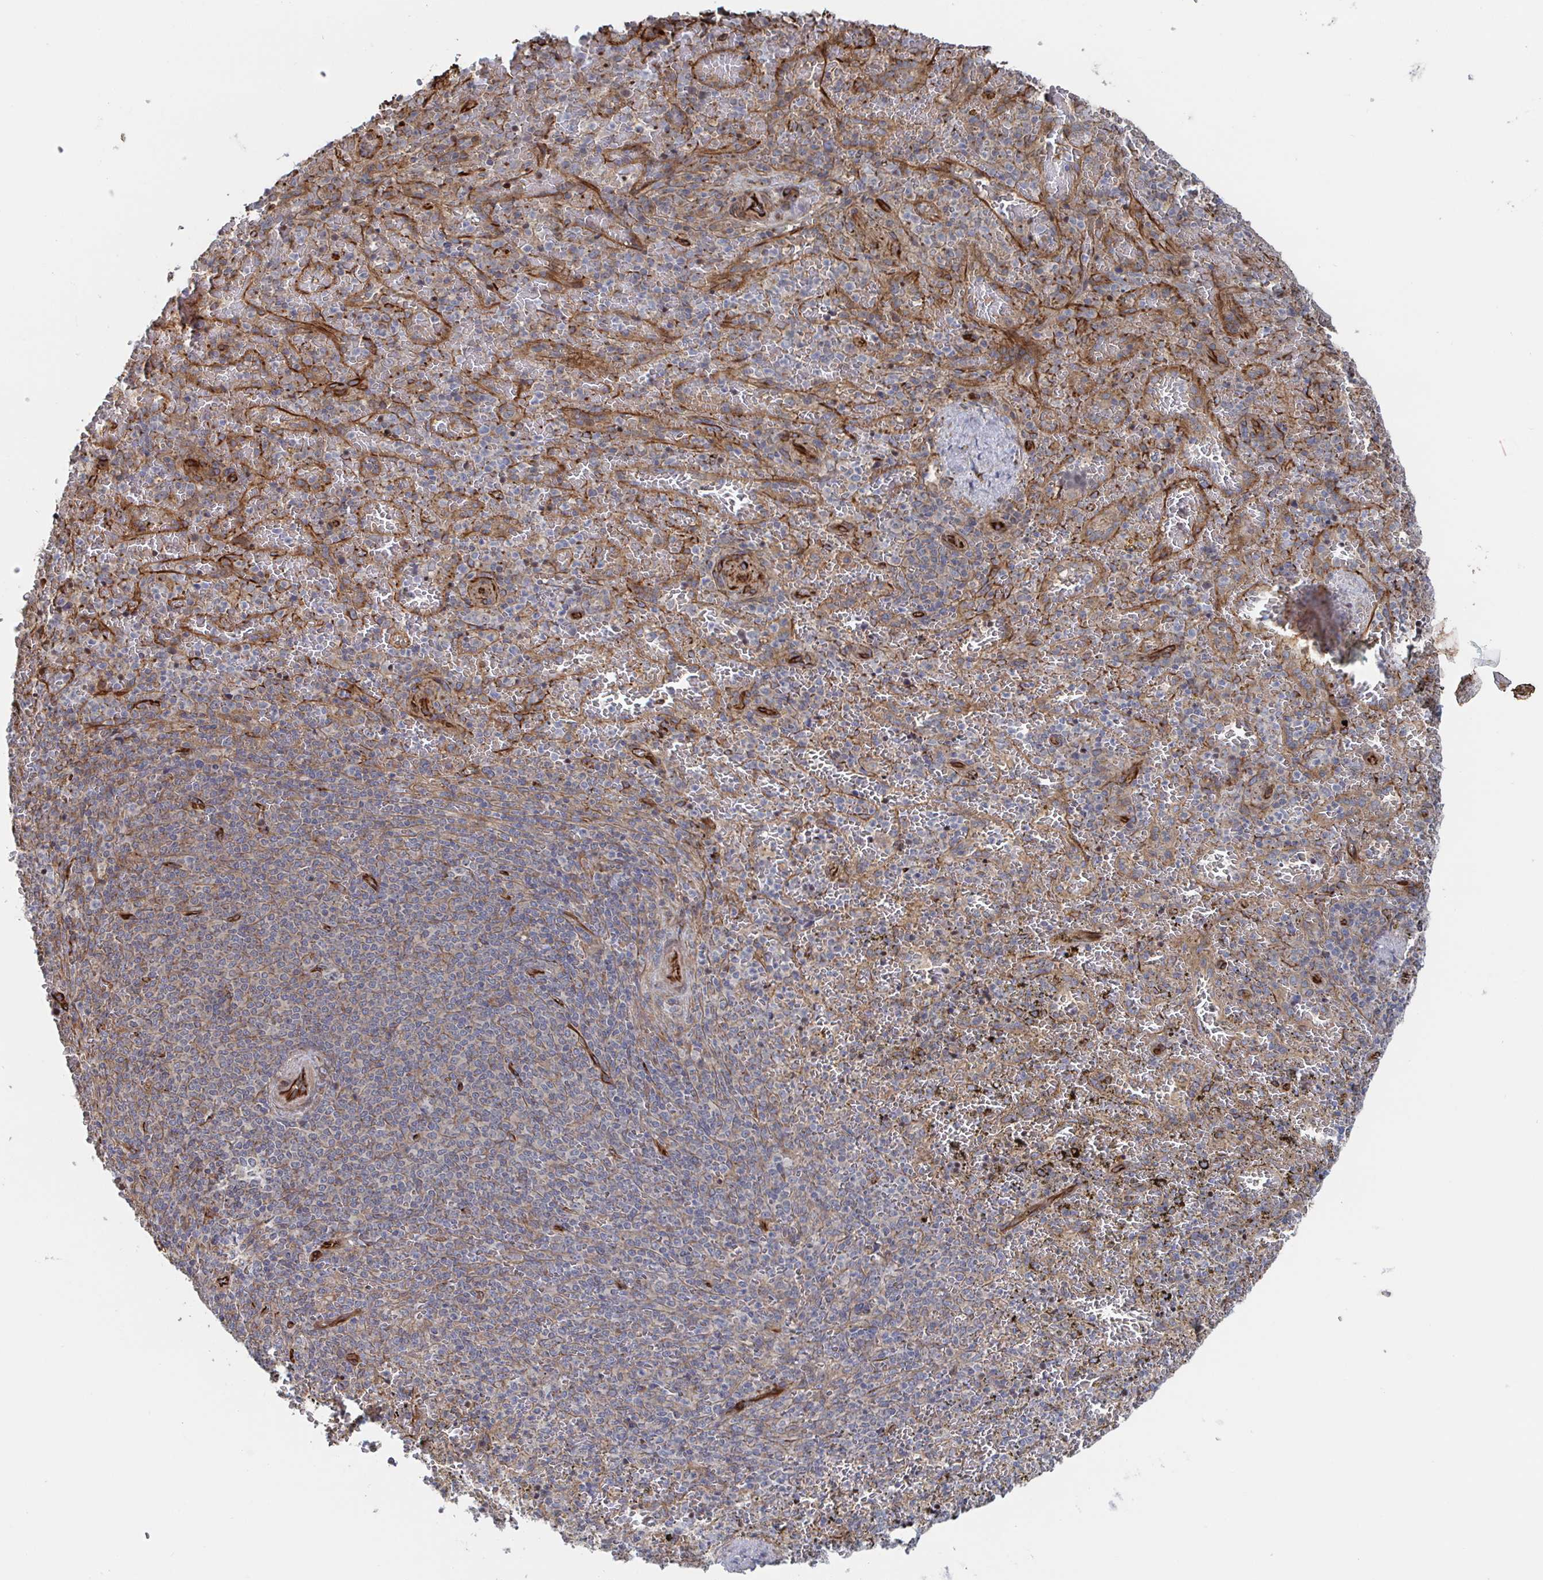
{"staining": {"intensity": "negative", "quantity": "none", "location": "none"}, "tissue": "spleen", "cell_type": "Cells in red pulp", "image_type": "normal", "snomed": [{"axis": "morphology", "description": "Normal tissue, NOS"}, {"axis": "topography", "description": "Spleen"}], "caption": "Image shows no protein positivity in cells in red pulp of normal spleen.", "gene": "DVL3", "patient": {"sex": "female", "age": 50}}